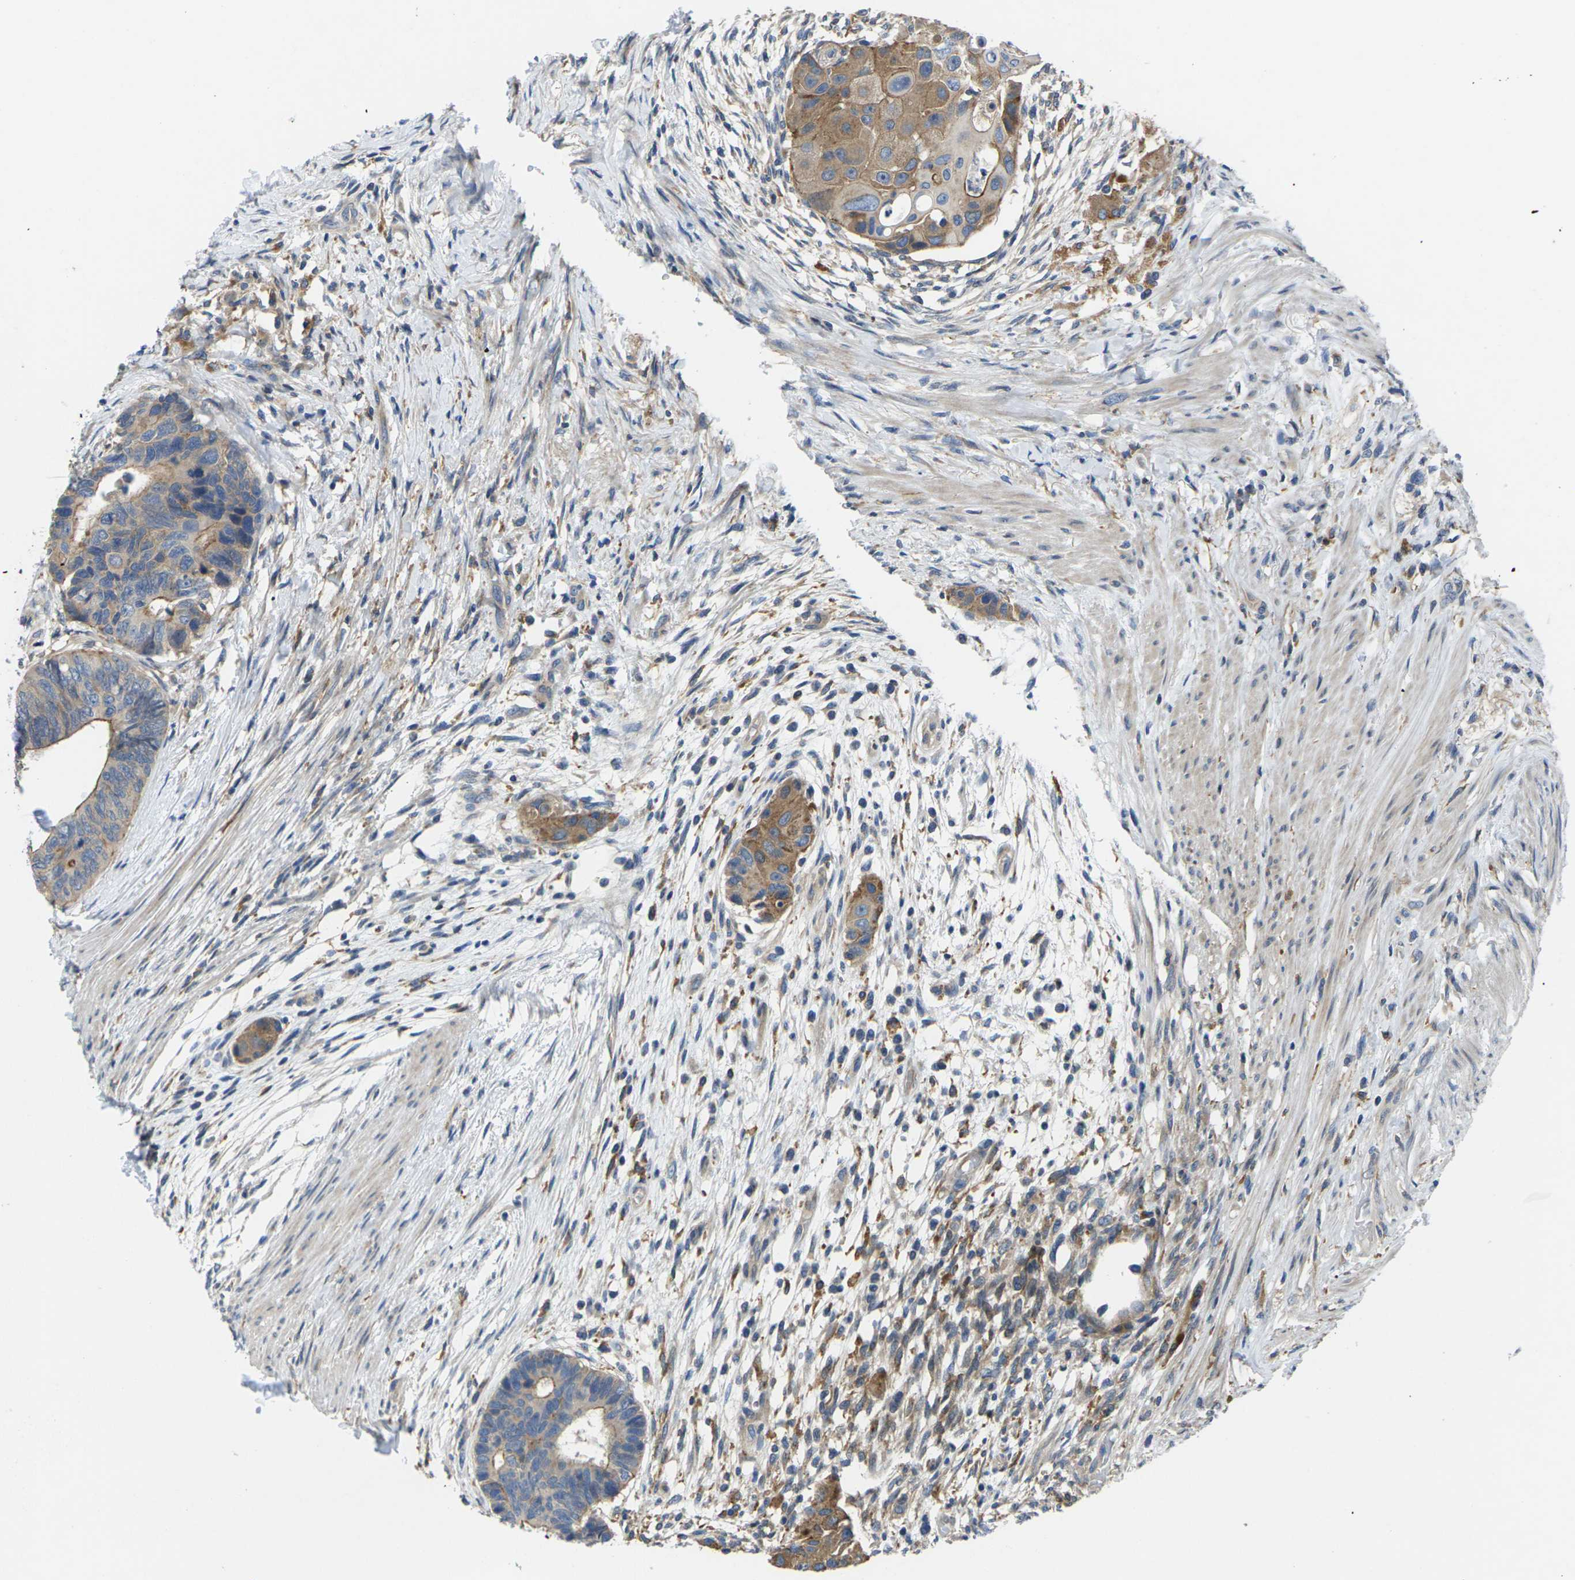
{"staining": {"intensity": "moderate", "quantity": ">75%", "location": "cytoplasmic/membranous"}, "tissue": "colorectal cancer", "cell_type": "Tumor cells", "image_type": "cancer", "snomed": [{"axis": "morphology", "description": "Adenocarcinoma, NOS"}, {"axis": "topography", "description": "Rectum"}], "caption": "Immunohistochemical staining of colorectal cancer displays medium levels of moderate cytoplasmic/membranous protein expression in about >75% of tumor cells.", "gene": "SCNN1A", "patient": {"sex": "male", "age": 51}}